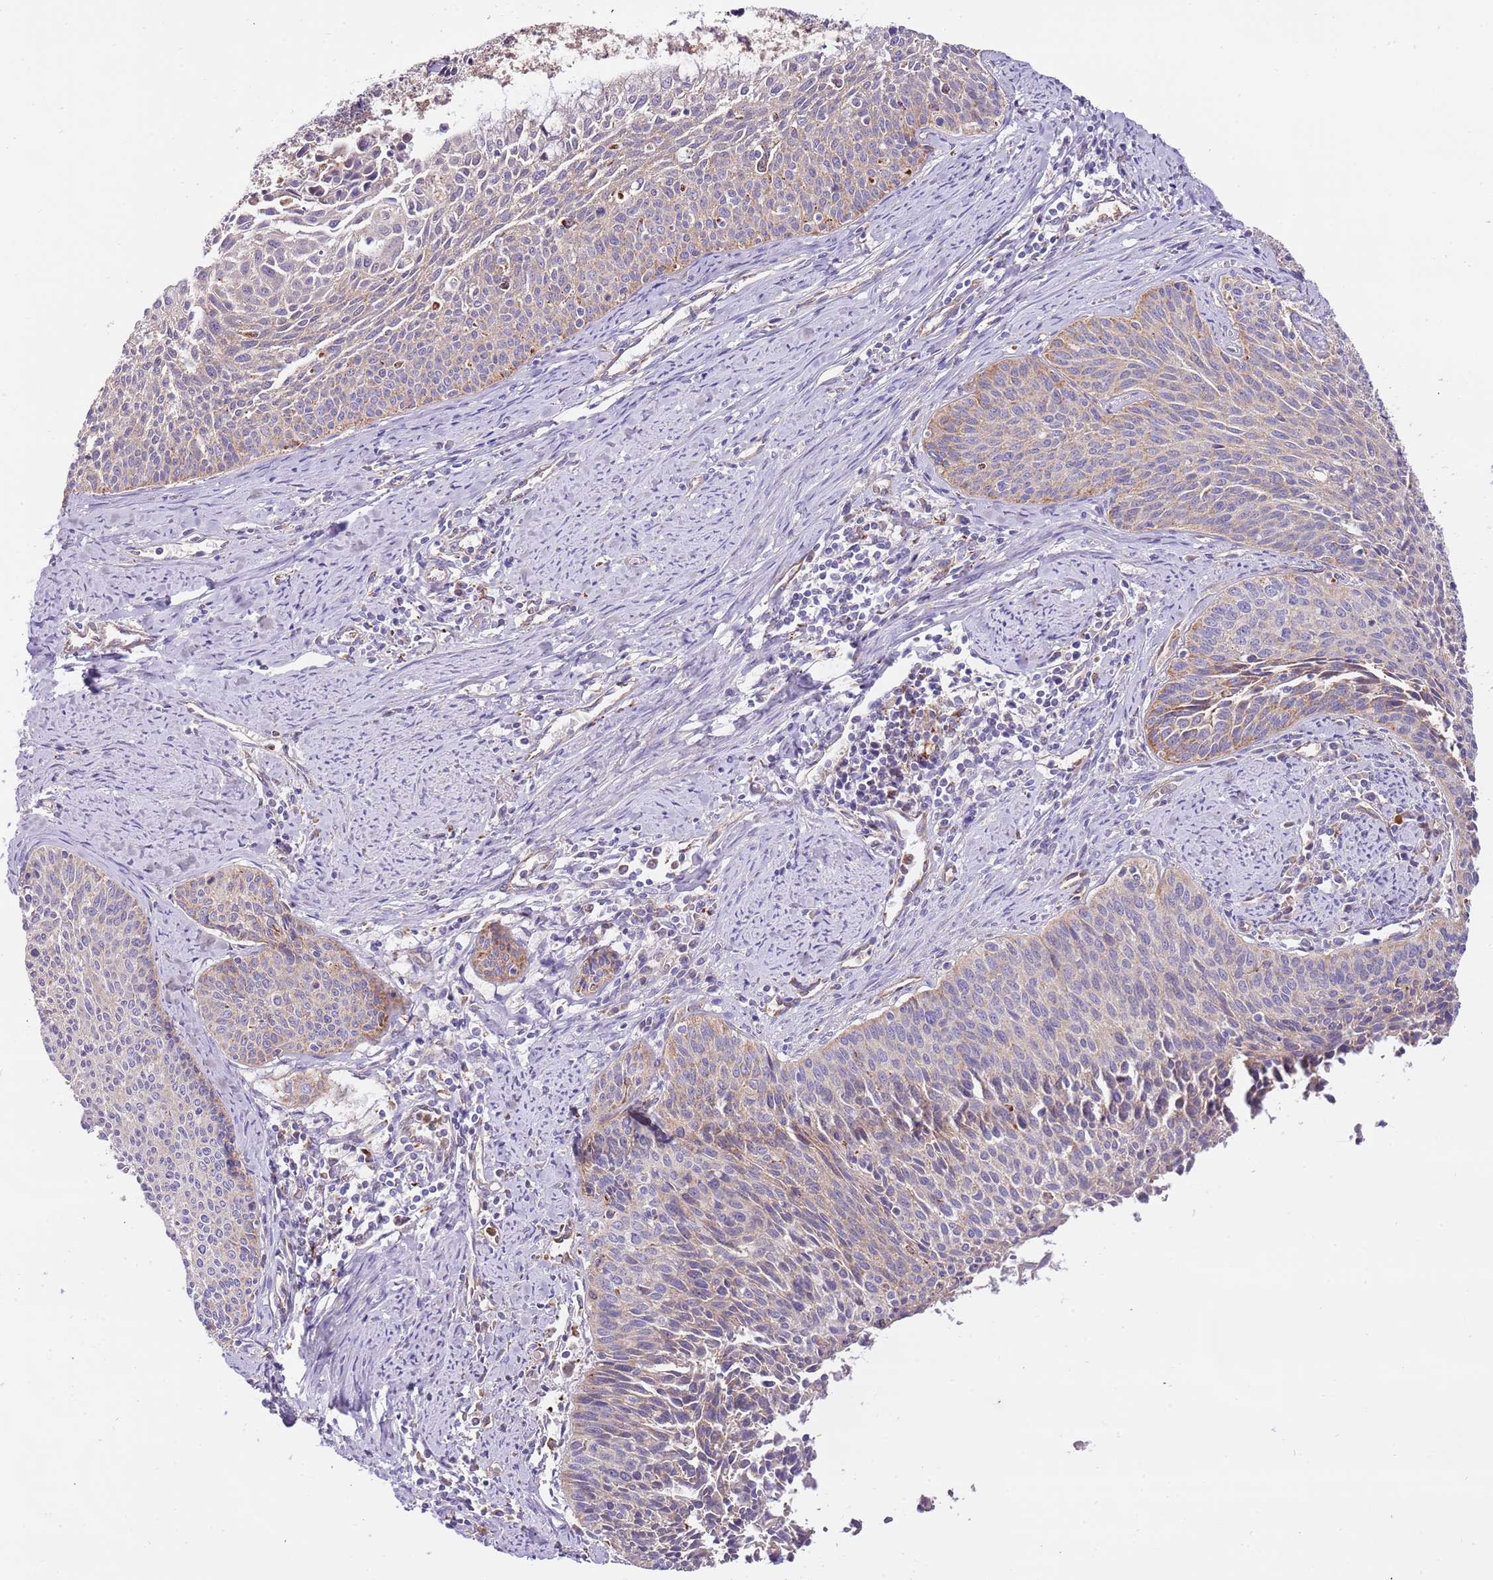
{"staining": {"intensity": "weak", "quantity": "<25%", "location": "cytoplasmic/membranous"}, "tissue": "cervical cancer", "cell_type": "Tumor cells", "image_type": "cancer", "snomed": [{"axis": "morphology", "description": "Squamous cell carcinoma, NOS"}, {"axis": "topography", "description": "Cervix"}], "caption": "Immunohistochemistry histopathology image of human squamous cell carcinoma (cervical) stained for a protein (brown), which exhibits no positivity in tumor cells.", "gene": "DOCK6", "patient": {"sex": "female", "age": 55}}